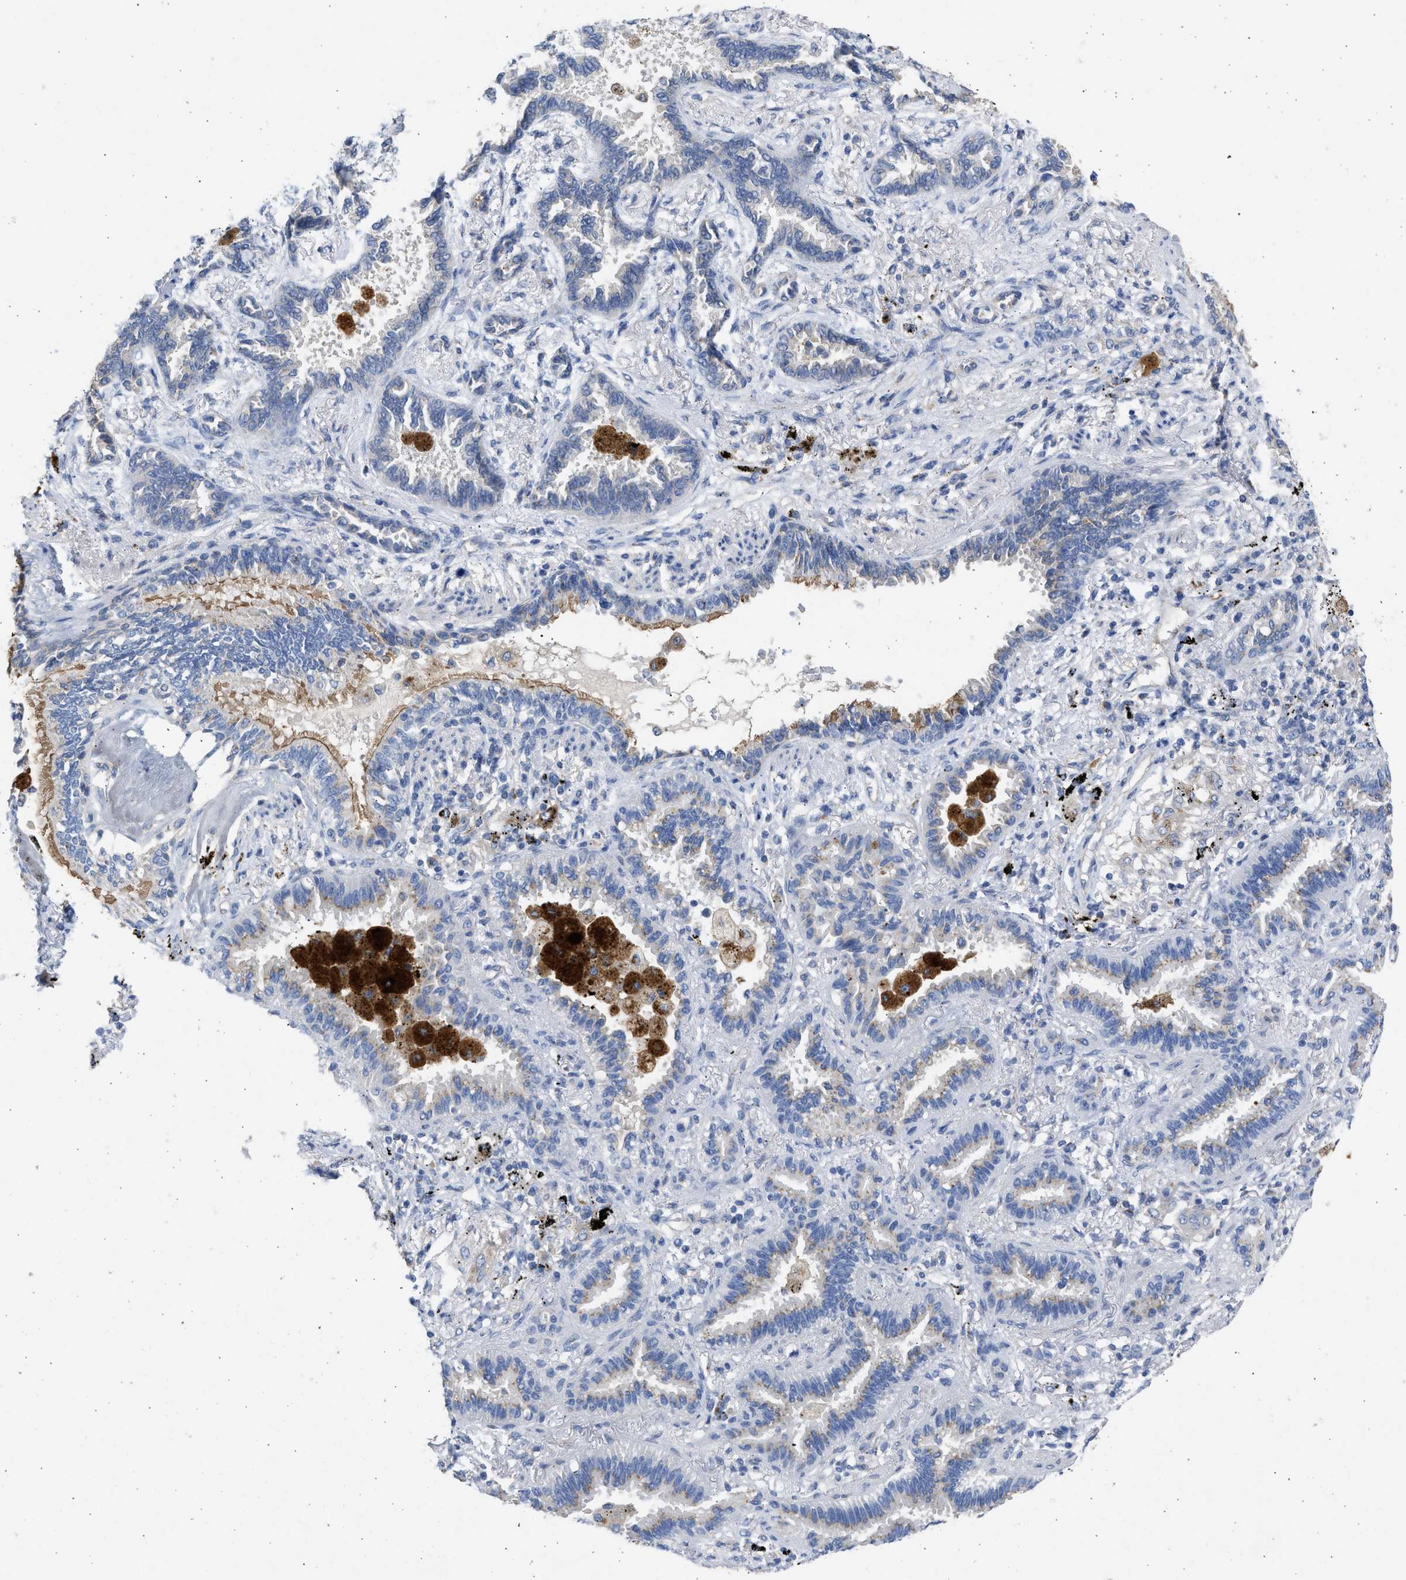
{"staining": {"intensity": "moderate", "quantity": "<25%", "location": "cytoplasmic/membranous"}, "tissue": "lung cancer", "cell_type": "Tumor cells", "image_type": "cancer", "snomed": [{"axis": "morphology", "description": "Normal tissue, NOS"}, {"axis": "morphology", "description": "Adenocarcinoma, NOS"}, {"axis": "topography", "description": "Lung"}], "caption": "Human lung cancer stained for a protein (brown) exhibits moderate cytoplasmic/membranous positive positivity in about <25% of tumor cells.", "gene": "IPO8", "patient": {"sex": "male", "age": 59}}